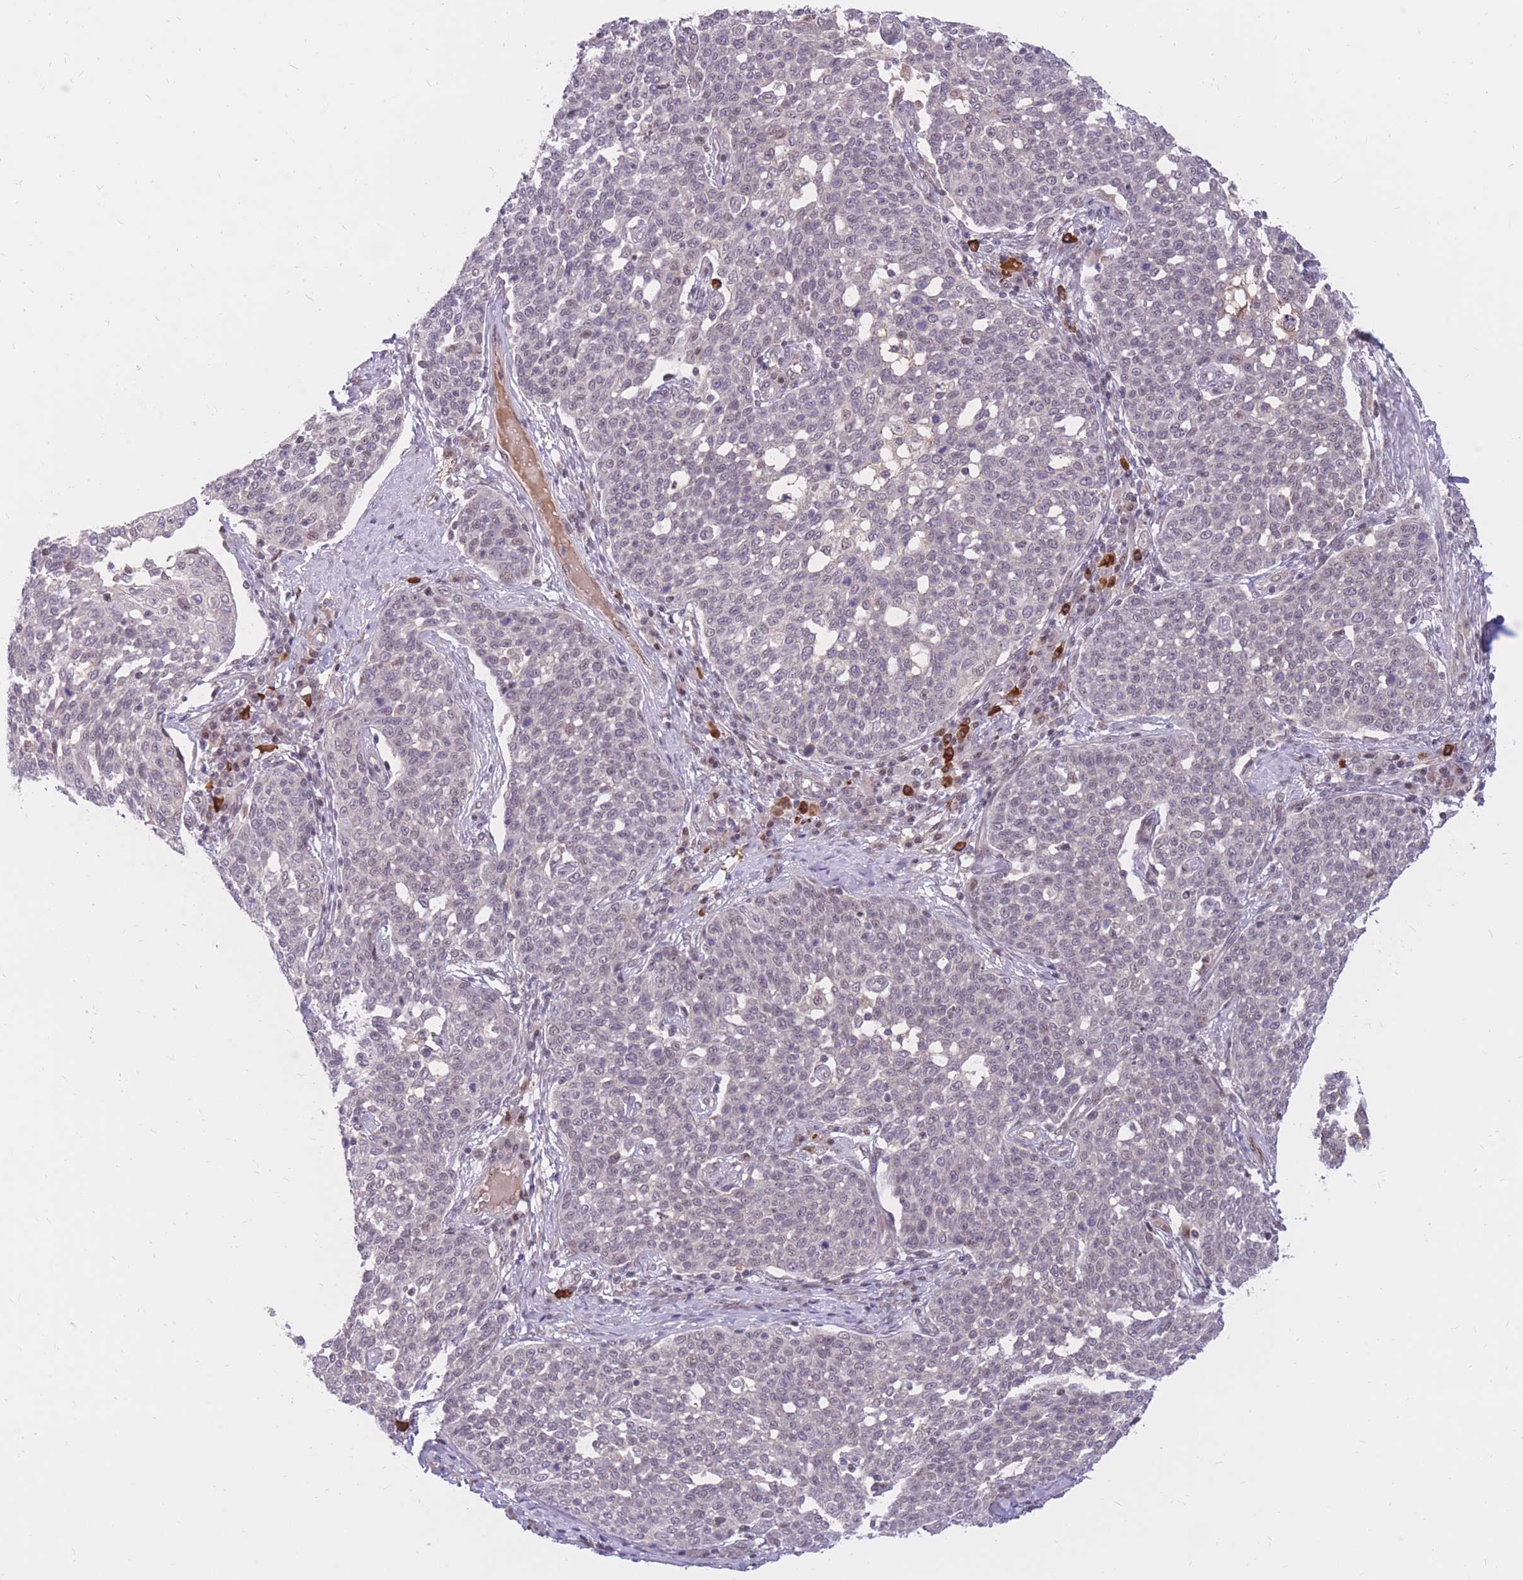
{"staining": {"intensity": "weak", "quantity": "<25%", "location": "nuclear"}, "tissue": "cervical cancer", "cell_type": "Tumor cells", "image_type": "cancer", "snomed": [{"axis": "morphology", "description": "Squamous cell carcinoma, NOS"}, {"axis": "topography", "description": "Cervix"}], "caption": "High power microscopy micrograph of an immunohistochemistry (IHC) micrograph of cervical squamous cell carcinoma, revealing no significant staining in tumor cells. The staining was performed using DAB (3,3'-diaminobenzidine) to visualize the protein expression in brown, while the nuclei were stained in blue with hematoxylin (Magnification: 20x).", "gene": "ERICH6B", "patient": {"sex": "female", "age": 34}}